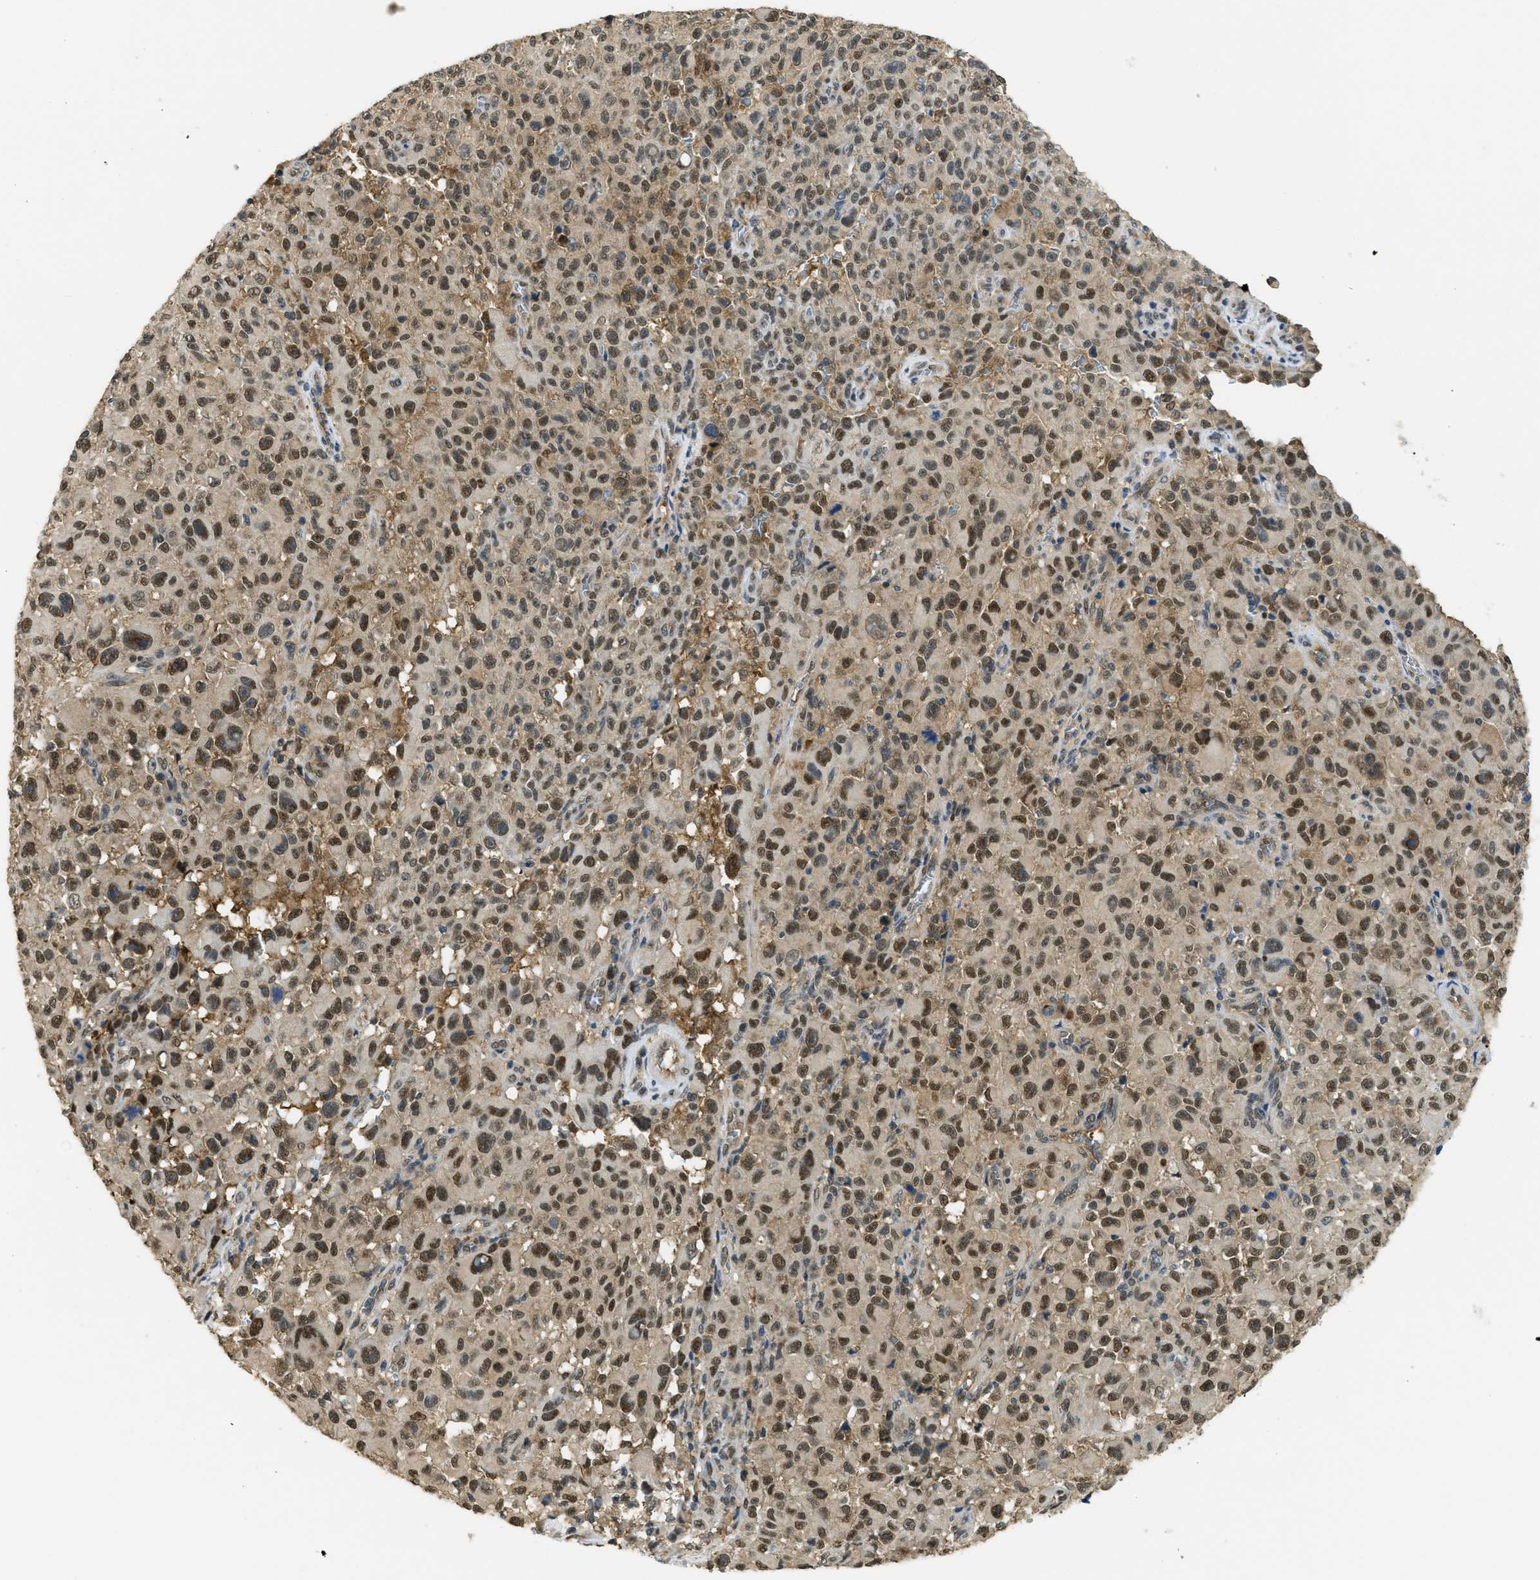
{"staining": {"intensity": "moderate", "quantity": ">75%", "location": "cytoplasmic/membranous,nuclear"}, "tissue": "melanoma", "cell_type": "Tumor cells", "image_type": "cancer", "snomed": [{"axis": "morphology", "description": "Malignant melanoma, NOS"}, {"axis": "topography", "description": "Skin"}], "caption": "Brown immunohistochemical staining in human malignant melanoma shows moderate cytoplasmic/membranous and nuclear staining in about >75% of tumor cells.", "gene": "PSMC5", "patient": {"sex": "female", "age": 82}}